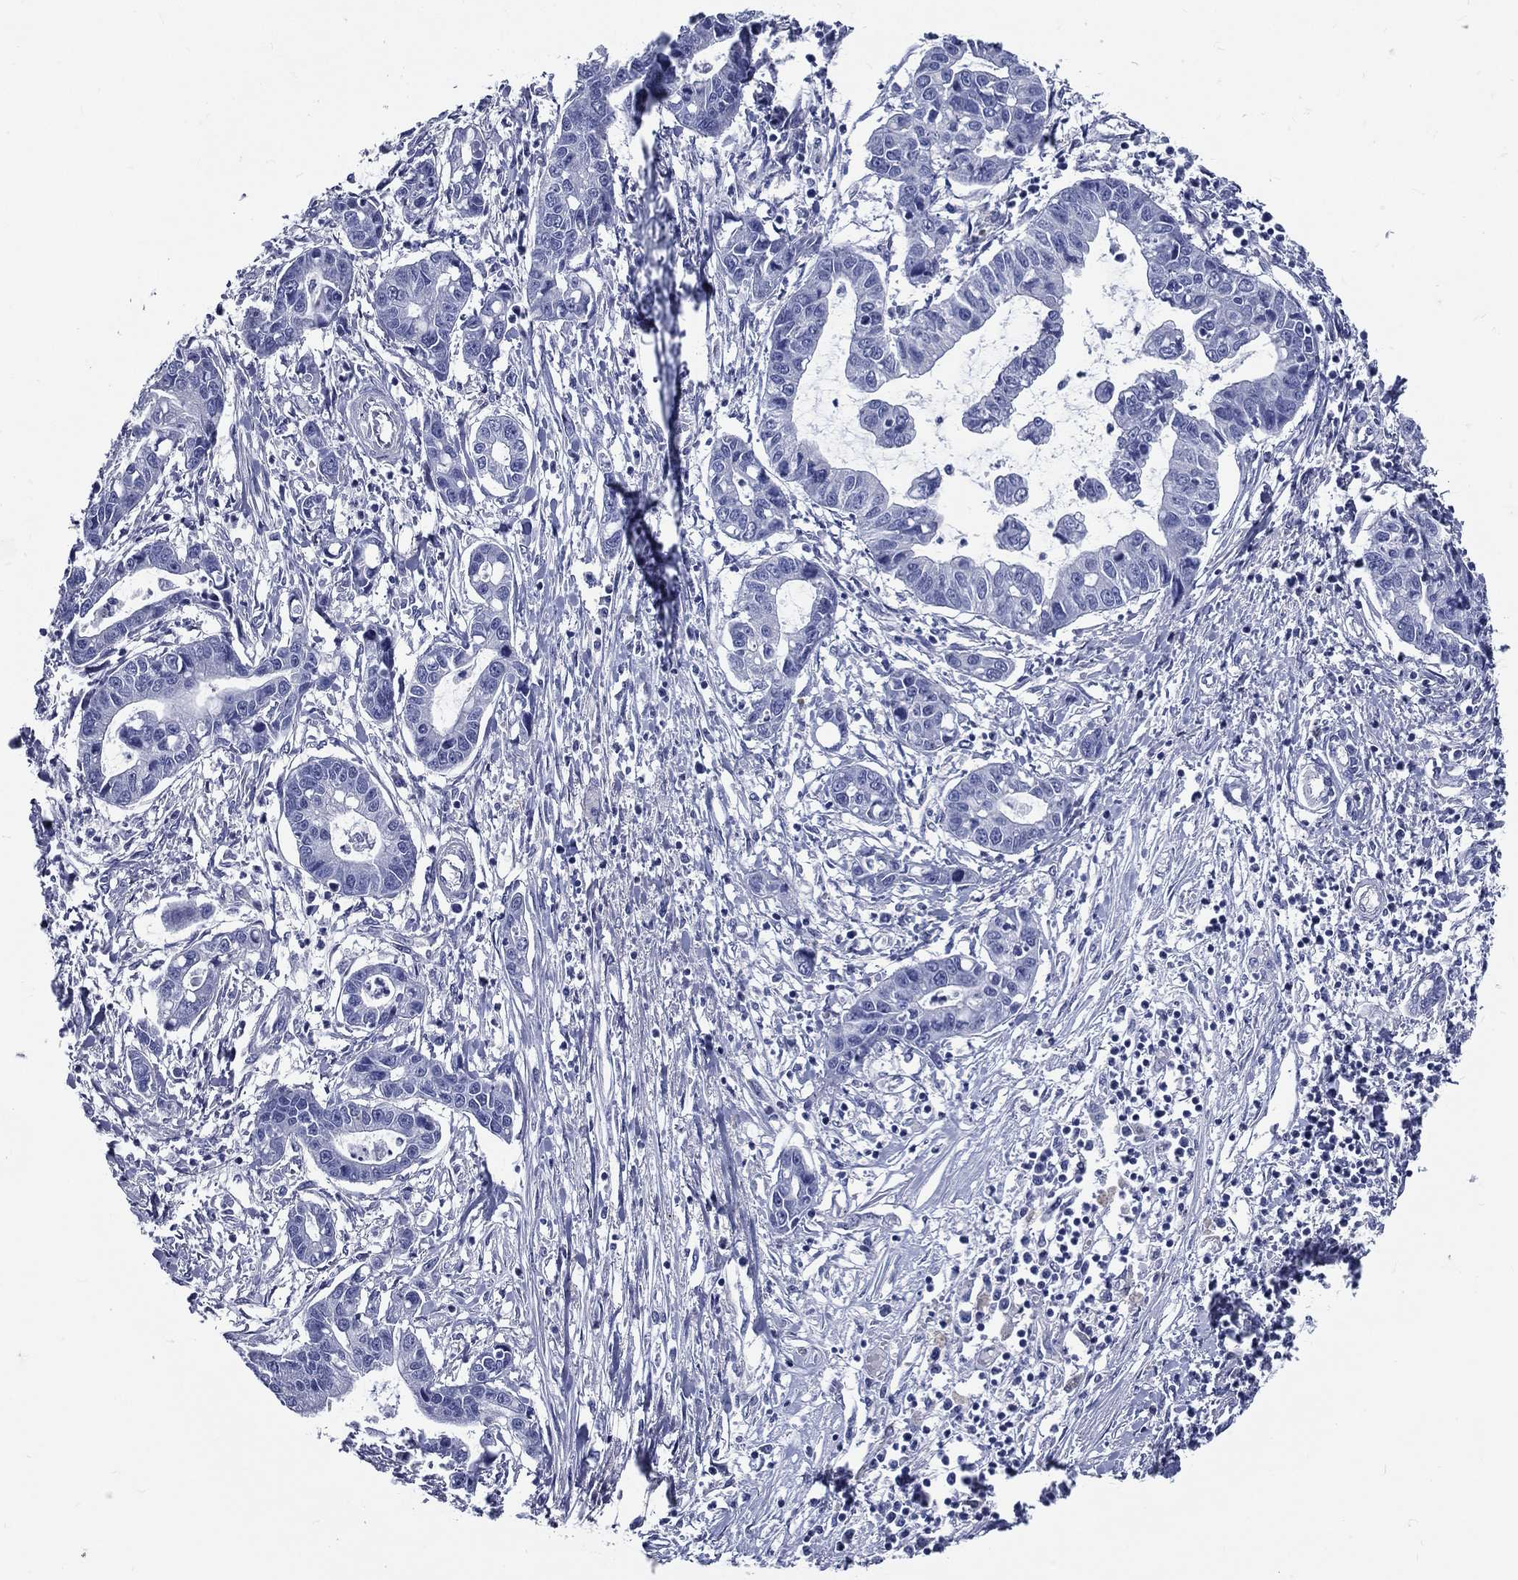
{"staining": {"intensity": "negative", "quantity": "none", "location": "none"}, "tissue": "liver cancer", "cell_type": "Tumor cells", "image_type": "cancer", "snomed": [{"axis": "morphology", "description": "Cholangiocarcinoma"}, {"axis": "topography", "description": "Liver"}], "caption": "Immunohistochemical staining of liver cancer (cholangiocarcinoma) exhibits no significant staining in tumor cells.", "gene": "DPYS", "patient": {"sex": "male", "age": 58}}